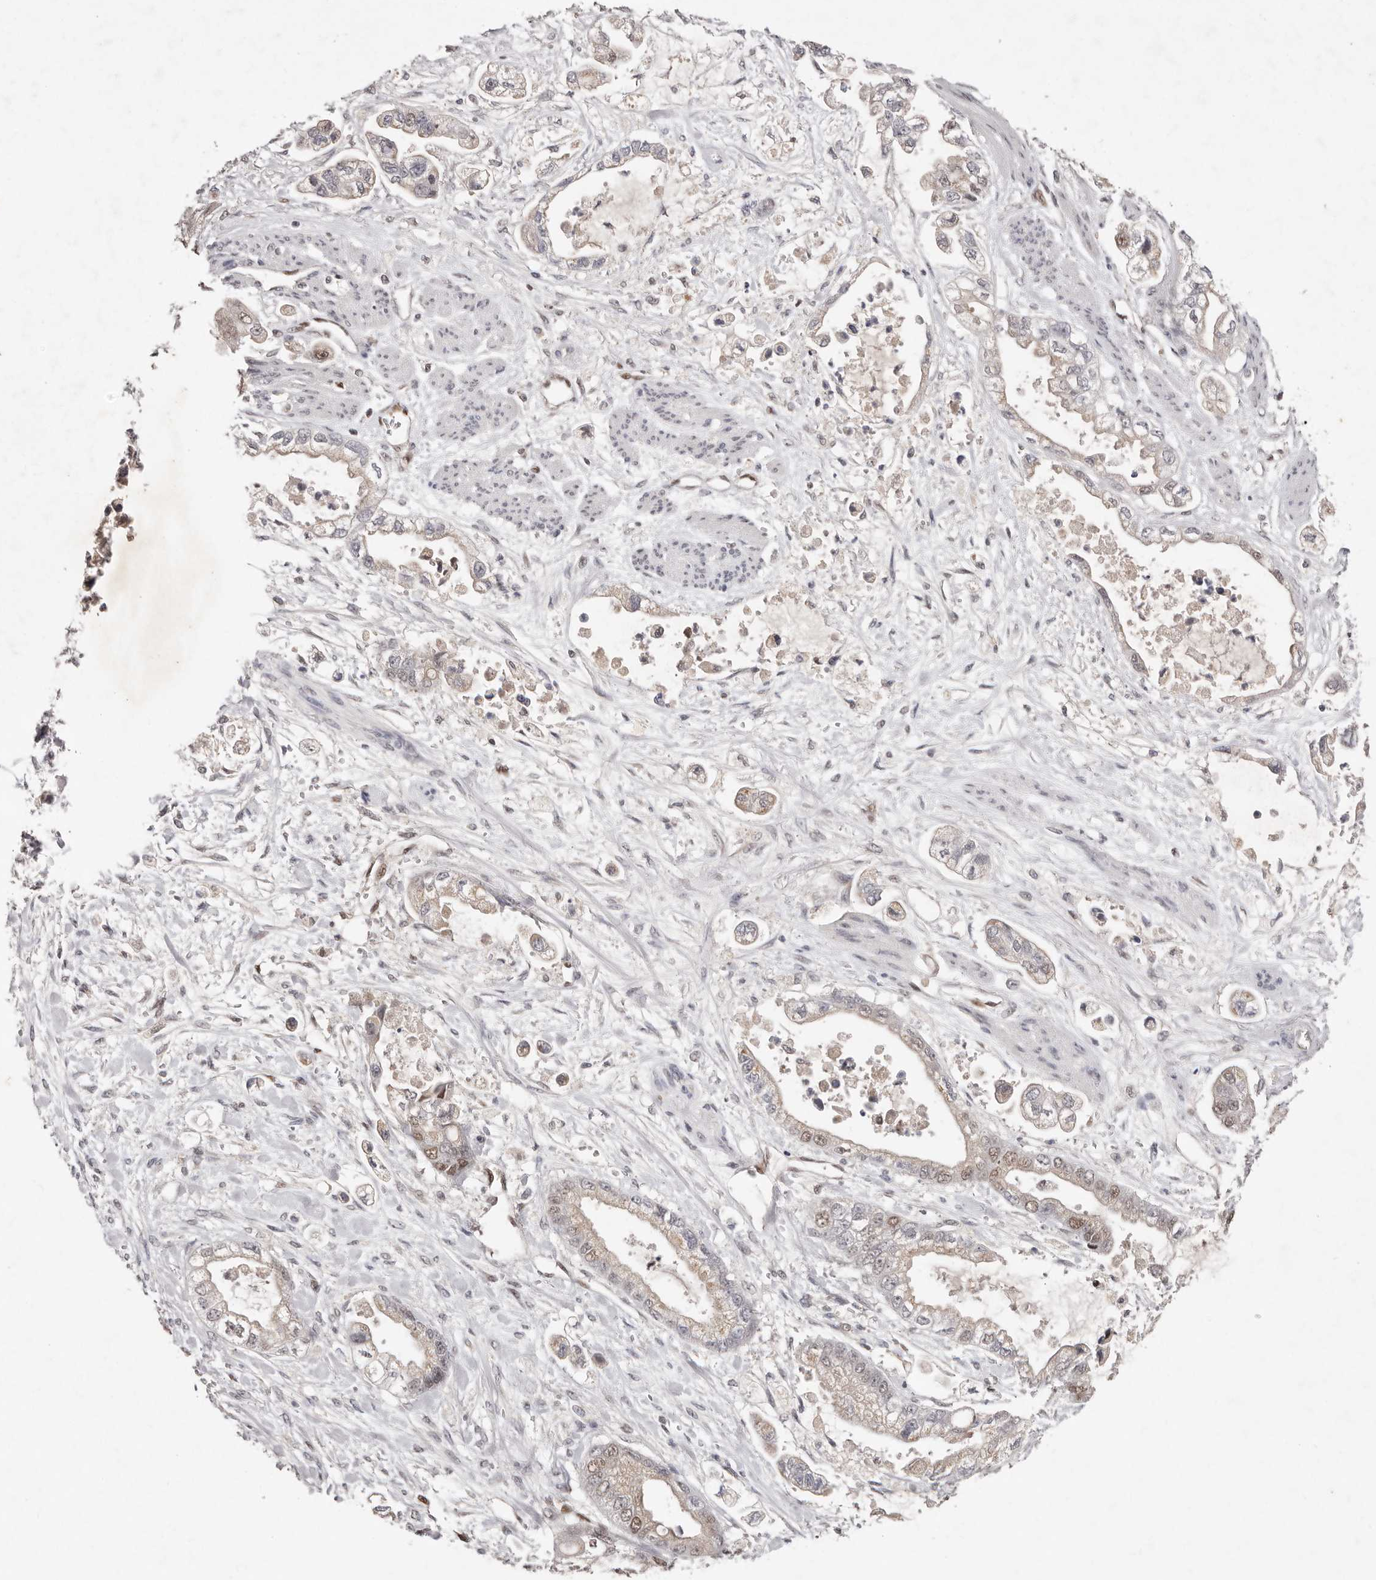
{"staining": {"intensity": "weak", "quantity": "<25%", "location": "nuclear"}, "tissue": "stomach cancer", "cell_type": "Tumor cells", "image_type": "cancer", "snomed": [{"axis": "morphology", "description": "Adenocarcinoma, NOS"}, {"axis": "topography", "description": "Stomach"}], "caption": "DAB immunohistochemical staining of stomach adenocarcinoma demonstrates no significant positivity in tumor cells.", "gene": "KLF7", "patient": {"sex": "male", "age": 62}}